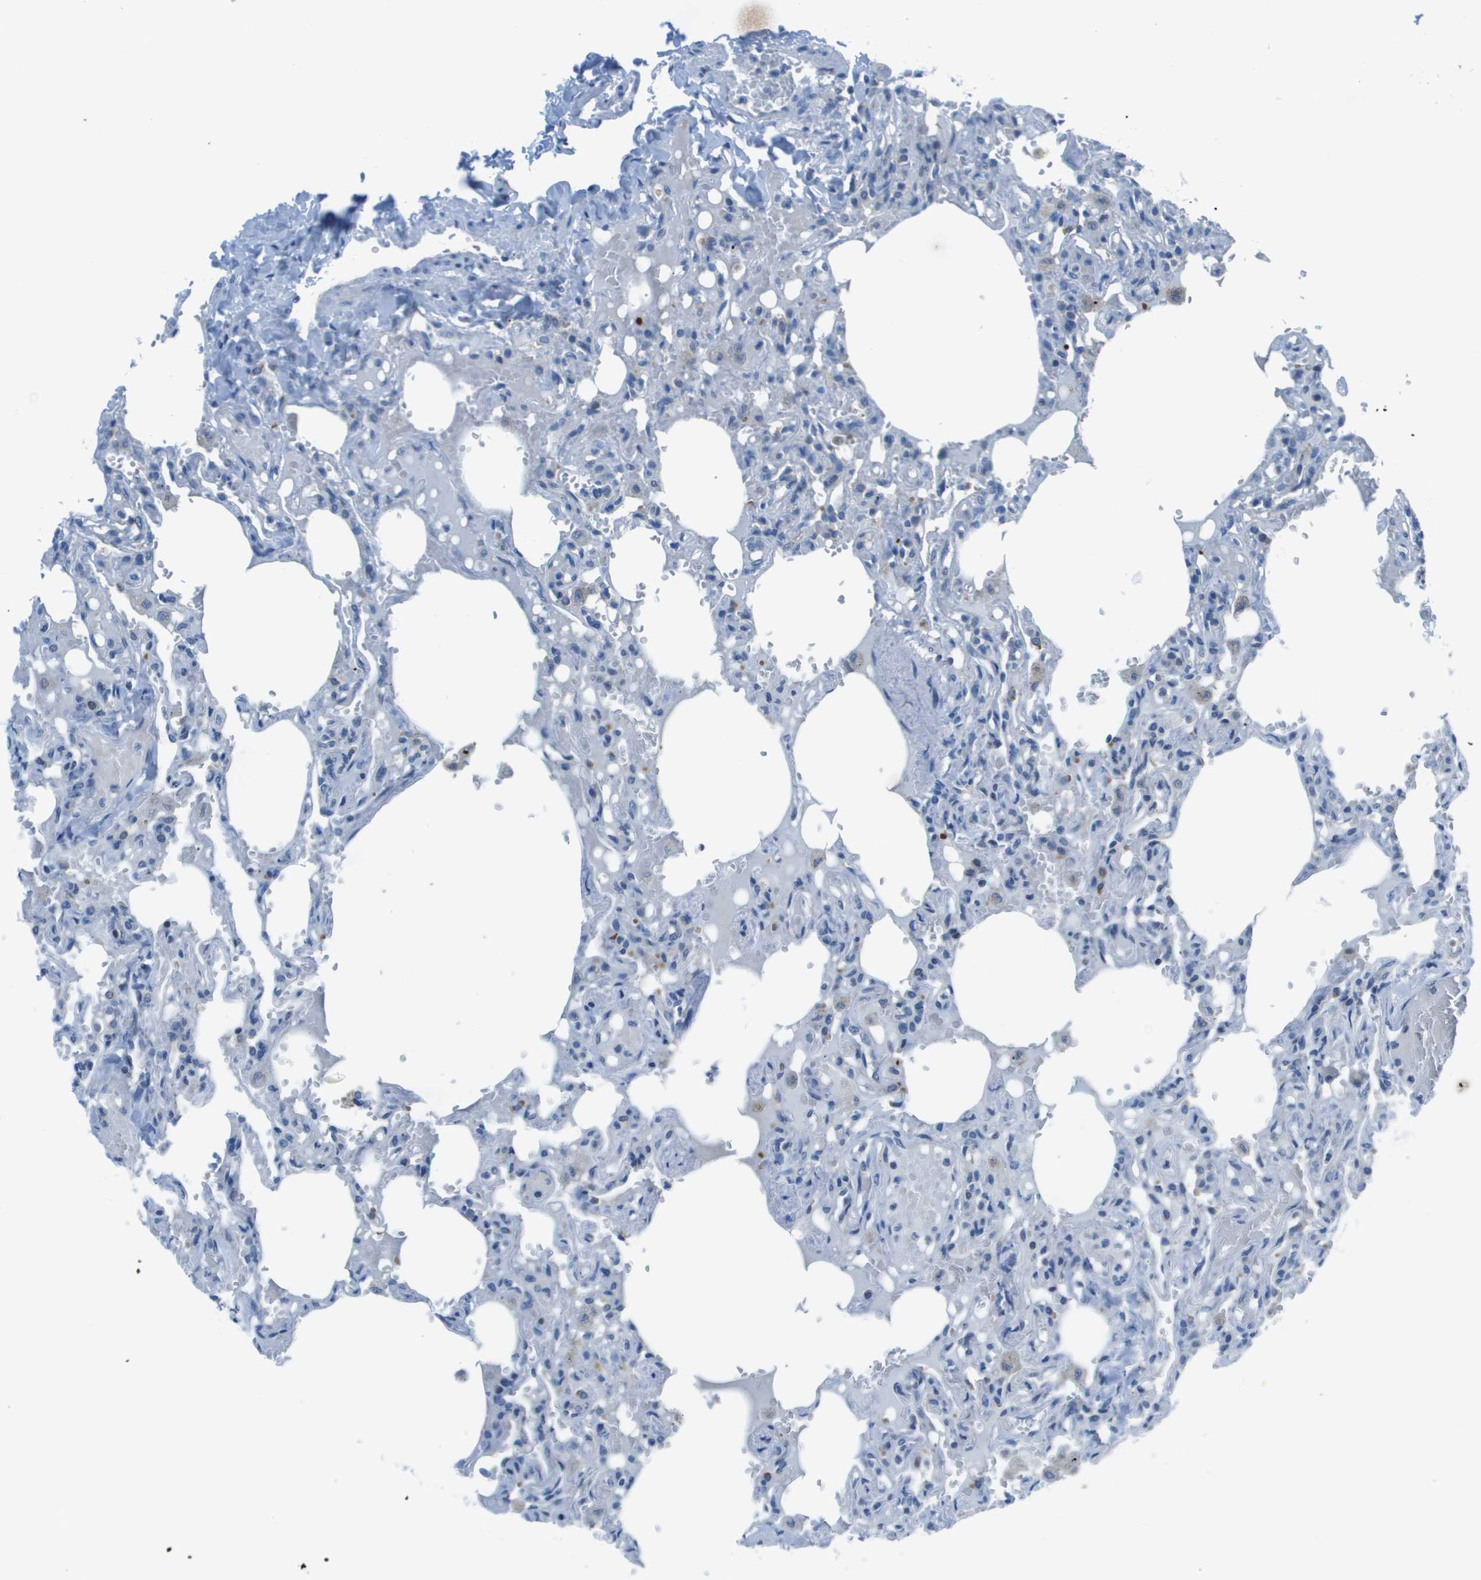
{"staining": {"intensity": "negative", "quantity": "none", "location": "none"}, "tissue": "lung", "cell_type": "Alveolar cells", "image_type": "normal", "snomed": [{"axis": "morphology", "description": "Normal tissue, NOS"}, {"axis": "topography", "description": "Lung"}], "caption": "This histopathology image is of normal lung stained with immunohistochemistry to label a protein in brown with the nuclei are counter-stained blue. There is no staining in alveolar cells.", "gene": "STIP1", "patient": {"sex": "male", "age": 21}}